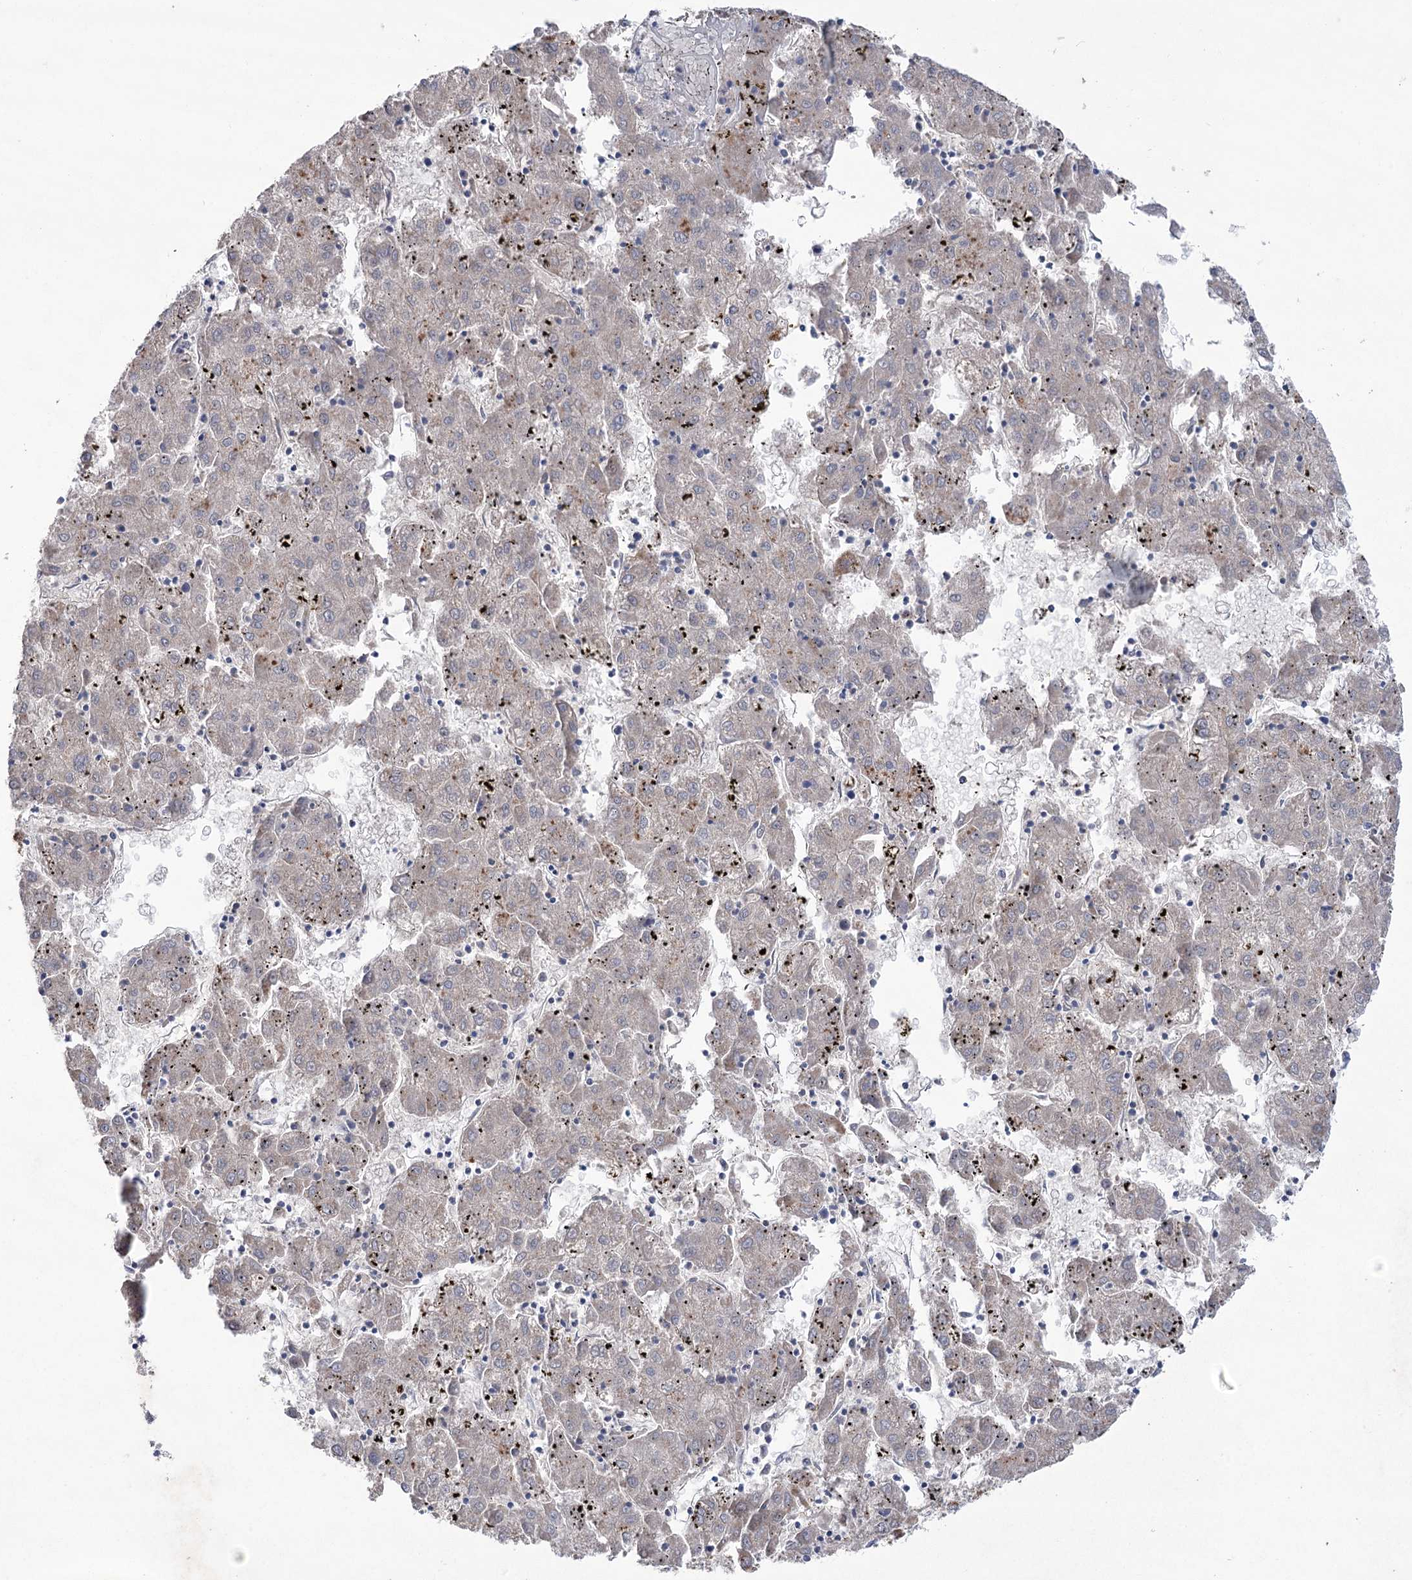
{"staining": {"intensity": "weak", "quantity": "<25%", "location": "cytoplasmic/membranous"}, "tissue": "liver cancer", "cell_type": "Tumor cells", "image_type": "cancer", "snomed": [{"axis": "morphology", "description": "Carcinoma, Hepatocellular, NOS"}, {"axis": "topography", "description": "Liver"}], "caption": "Immunohistochemistry (IHC) image of human liver cancer (hepatocellular carcinoma) stained for a protein (brown), which reveals no expression in tumor cells.", "gene": "MTCH2", "patient": {"sex": "male", "age": 72}}